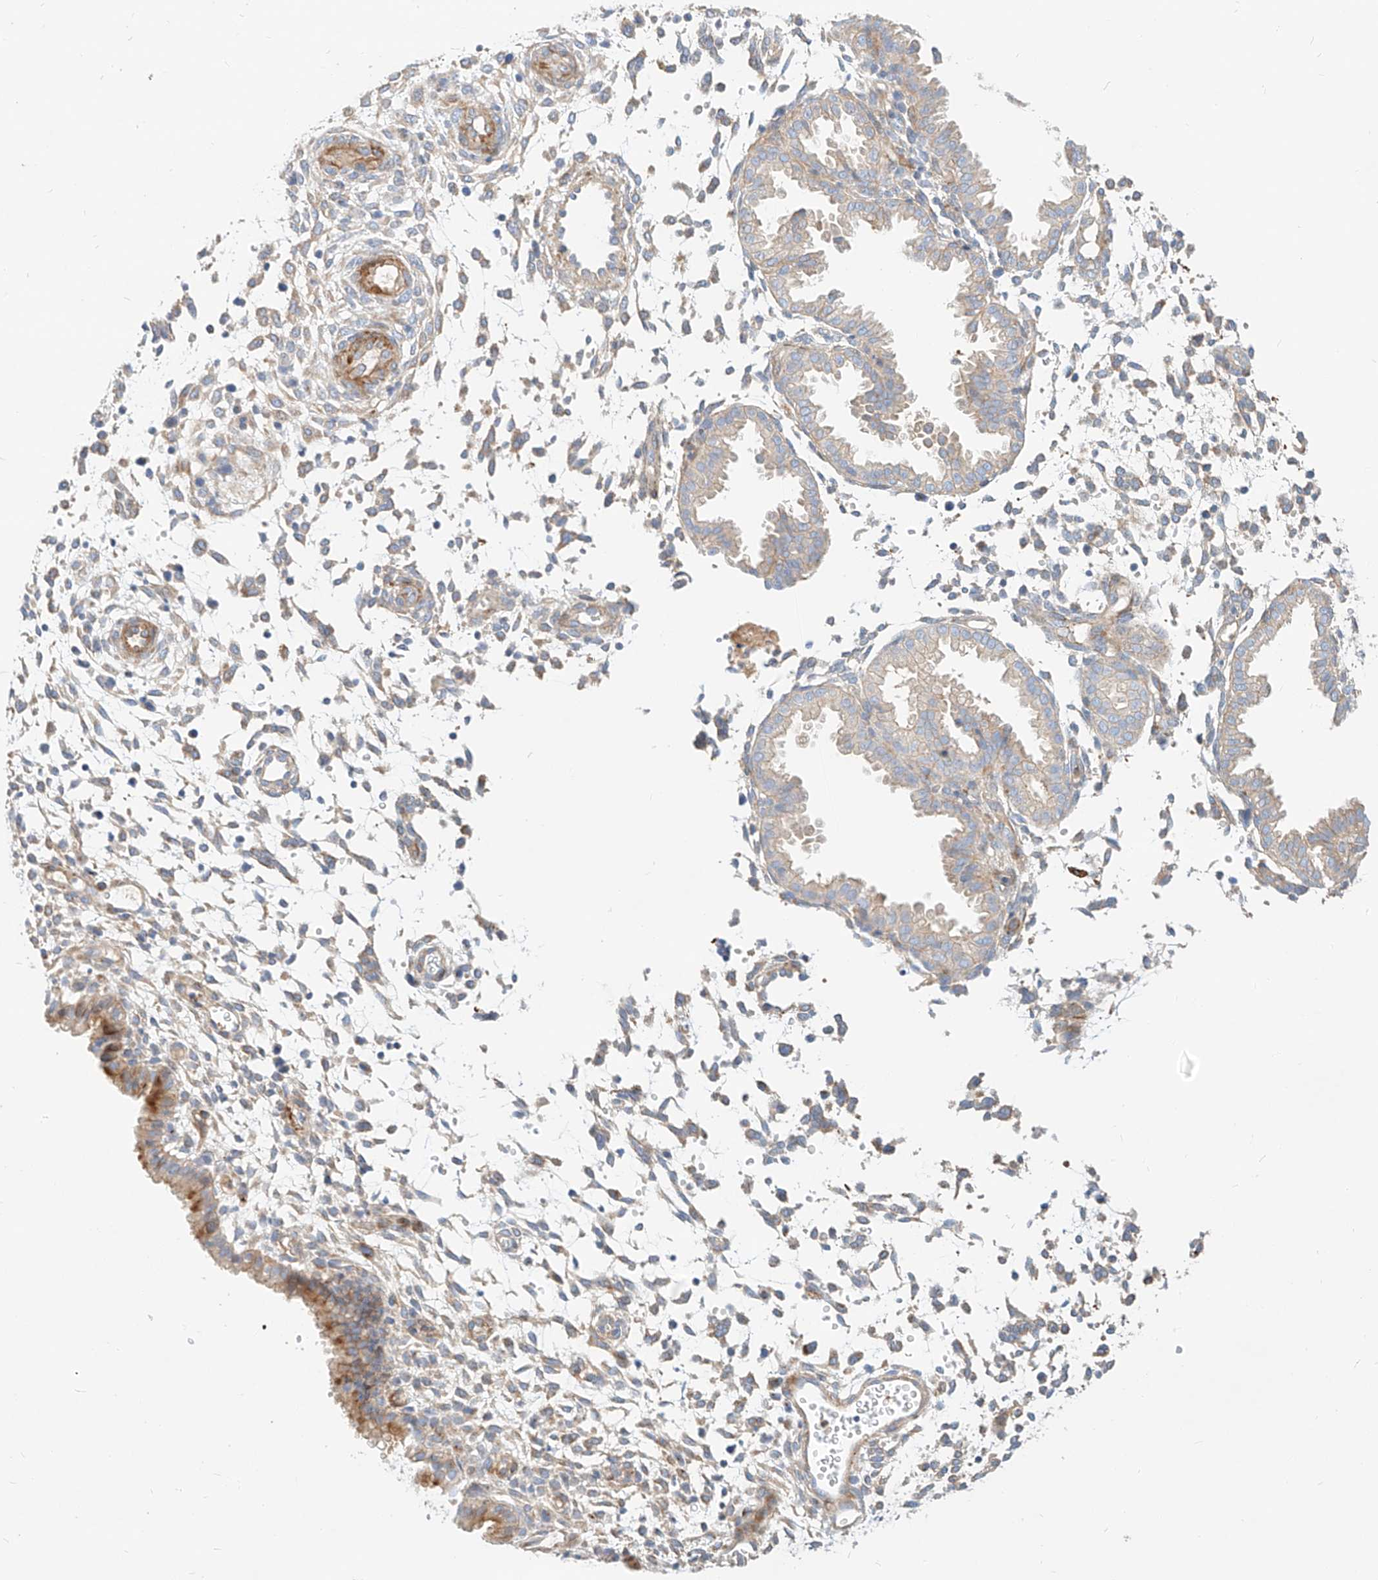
{"staining": {"intensity": "negative", "quantity": "none", "location": "none"}, "tissue": "endometrium", "cell_type": "Cells in endometrial stroma", "image_type": "normal", "snomed": [{"axis": "morphology", "description": "Normal tissue, NOS"}, {"axis": "topography", "description": "Endometrium"}], "caption": "High power microscopy histopathology image of an IHC photomicrograph of normal endometrium, revealing no significant staining in cells in endometrial stroma. (DAB immunohistochemistry (IHC) visualized using brightfield microscopy, high magnification).", "gene": "KCNH5", "patient": {"sex": "female", "age": 33}}